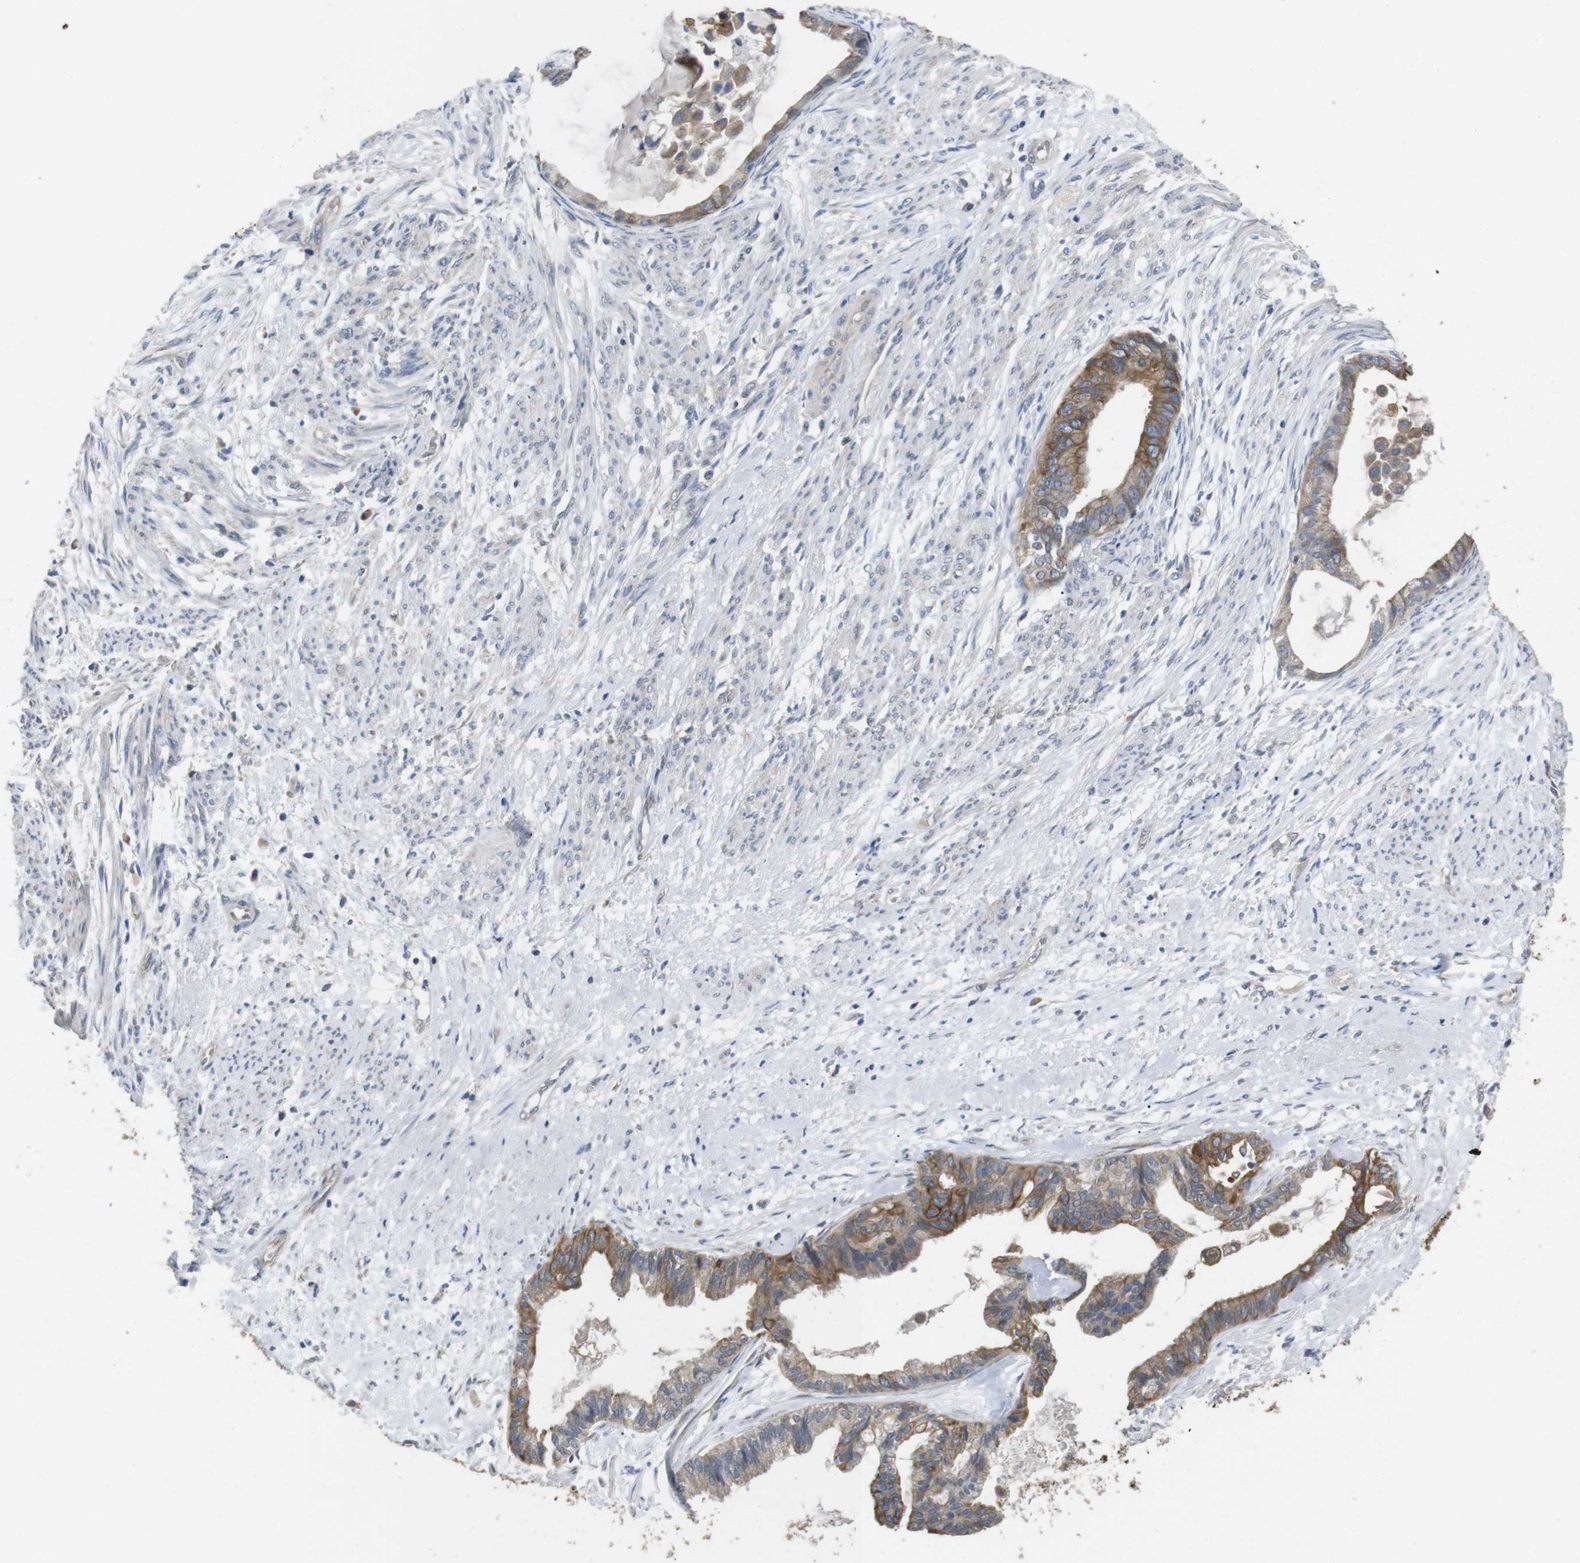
{"staining": {"intensity": "moderate", "quantity": ">75%", "location": "cytoplasmic/membranous"}, "tissue": "cervical cancer", "cell_type": "Tumor cells", "image_type": "cancer", "snomed": [{"axis": "morphology", "description": "Normal tissue, NOS"}, {"axis": "morphology", "description": "Adenocarcinoma, NOS"}, {"axis": "topography", "description": "Cervix"}, {"axis": "topography", "description": "Endometrium"}], "caption": "Cervical cancer tissue reveals moderate cytoplasmic/membranous positivity in approximately >75% of tumor cells", "gene": "ADGRL3", "patient": {"sex": "female", "age": 86}}